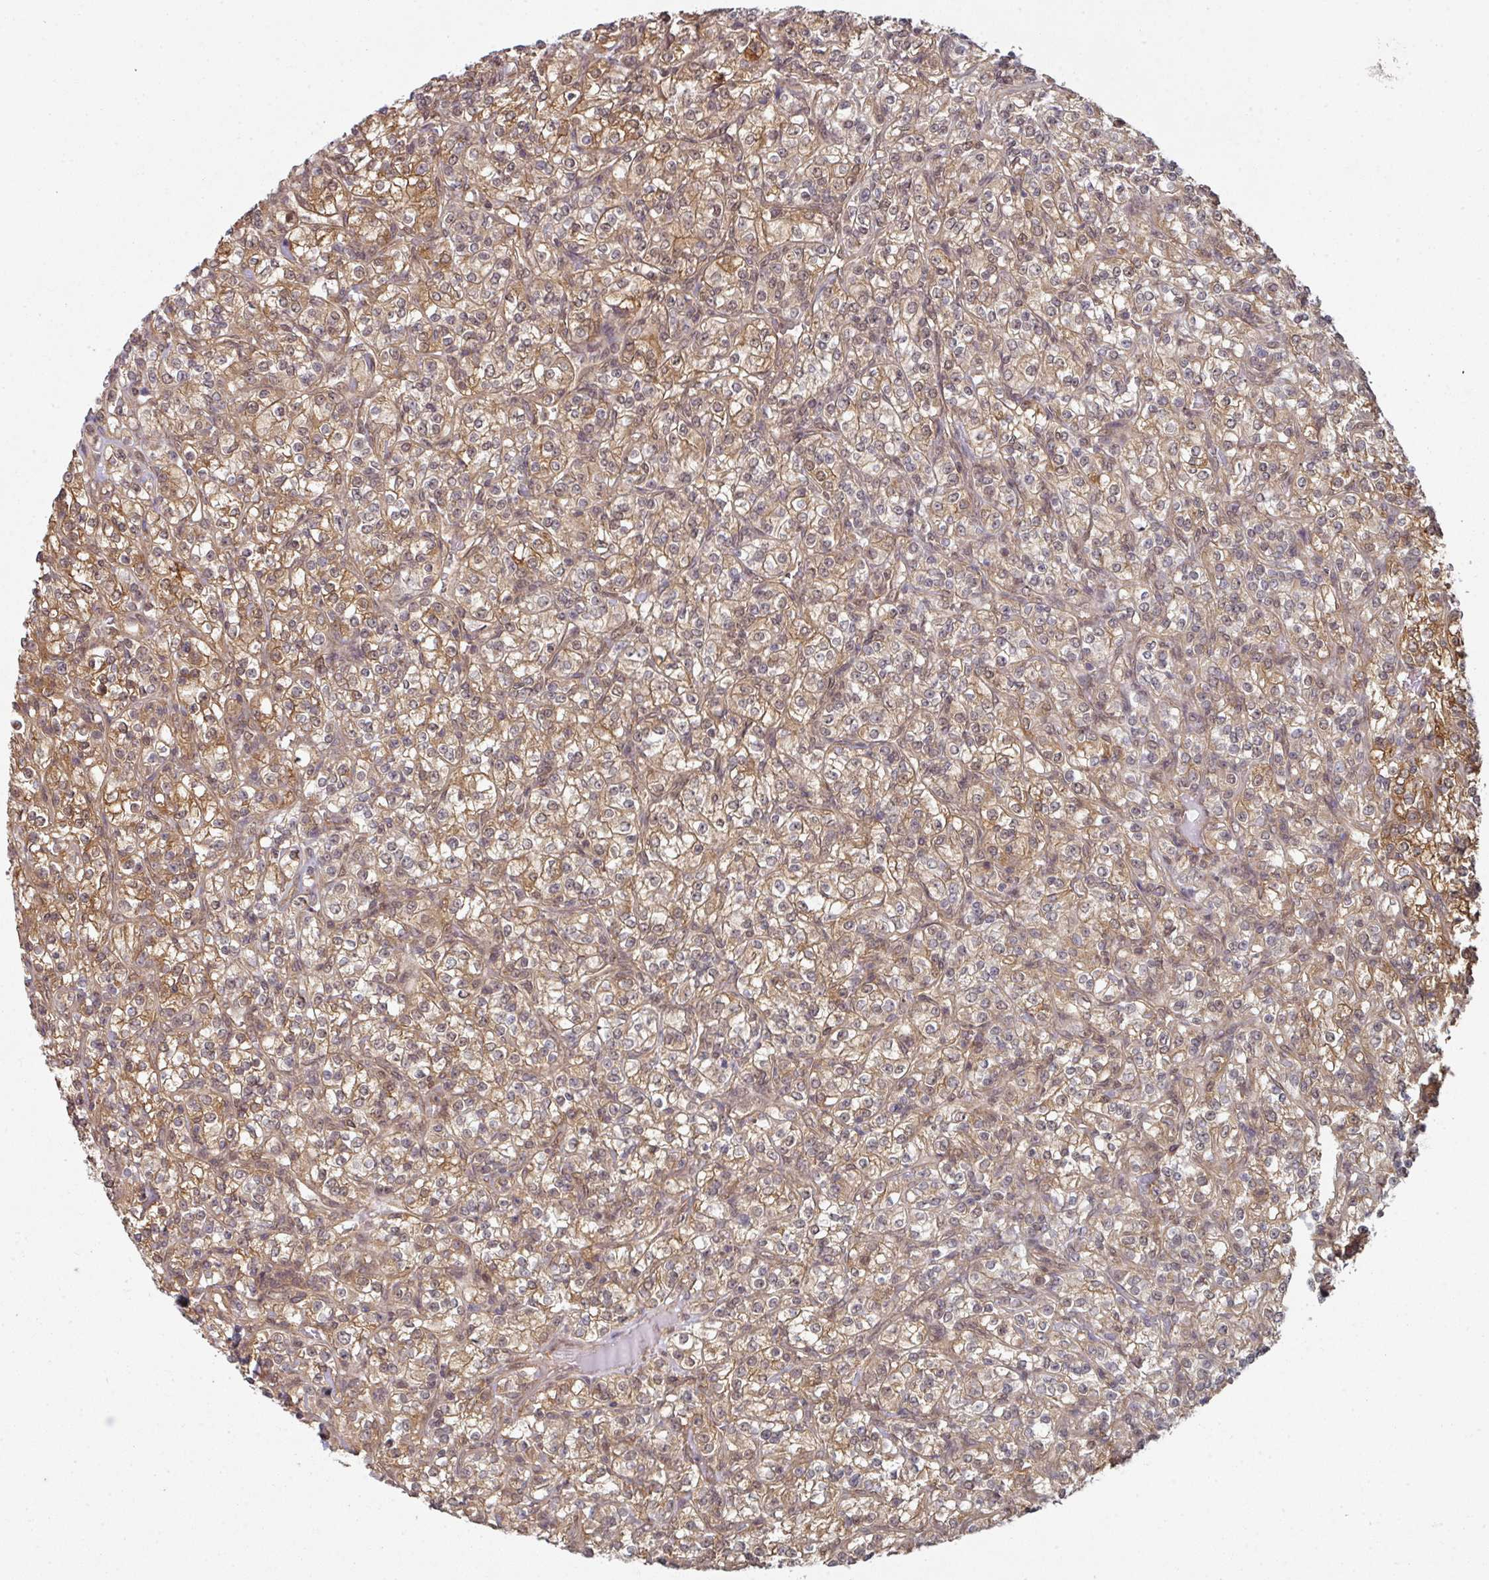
{"staining": {"intensity": "moderate", "quantity": ">75%", "location": "cytoplasmic/membranous"}, "tissue": "renal cancer", "cell_type": "Tumor cells", "image_type": "cancer", "snomed": [{"axis": "morphology", "description": "Adenocarcinoma, NOS"}, {"axis": "topography", "description": "Kidney"}], "caption": "The micrograph exhibits a brown stain indicating the presence of a protein in the cytoplasmic/membranous of tumor cells in adenocarcinoma (renal).", "gene": "PSME3IP1", "patient": {"sex": "male", "age": 77}}